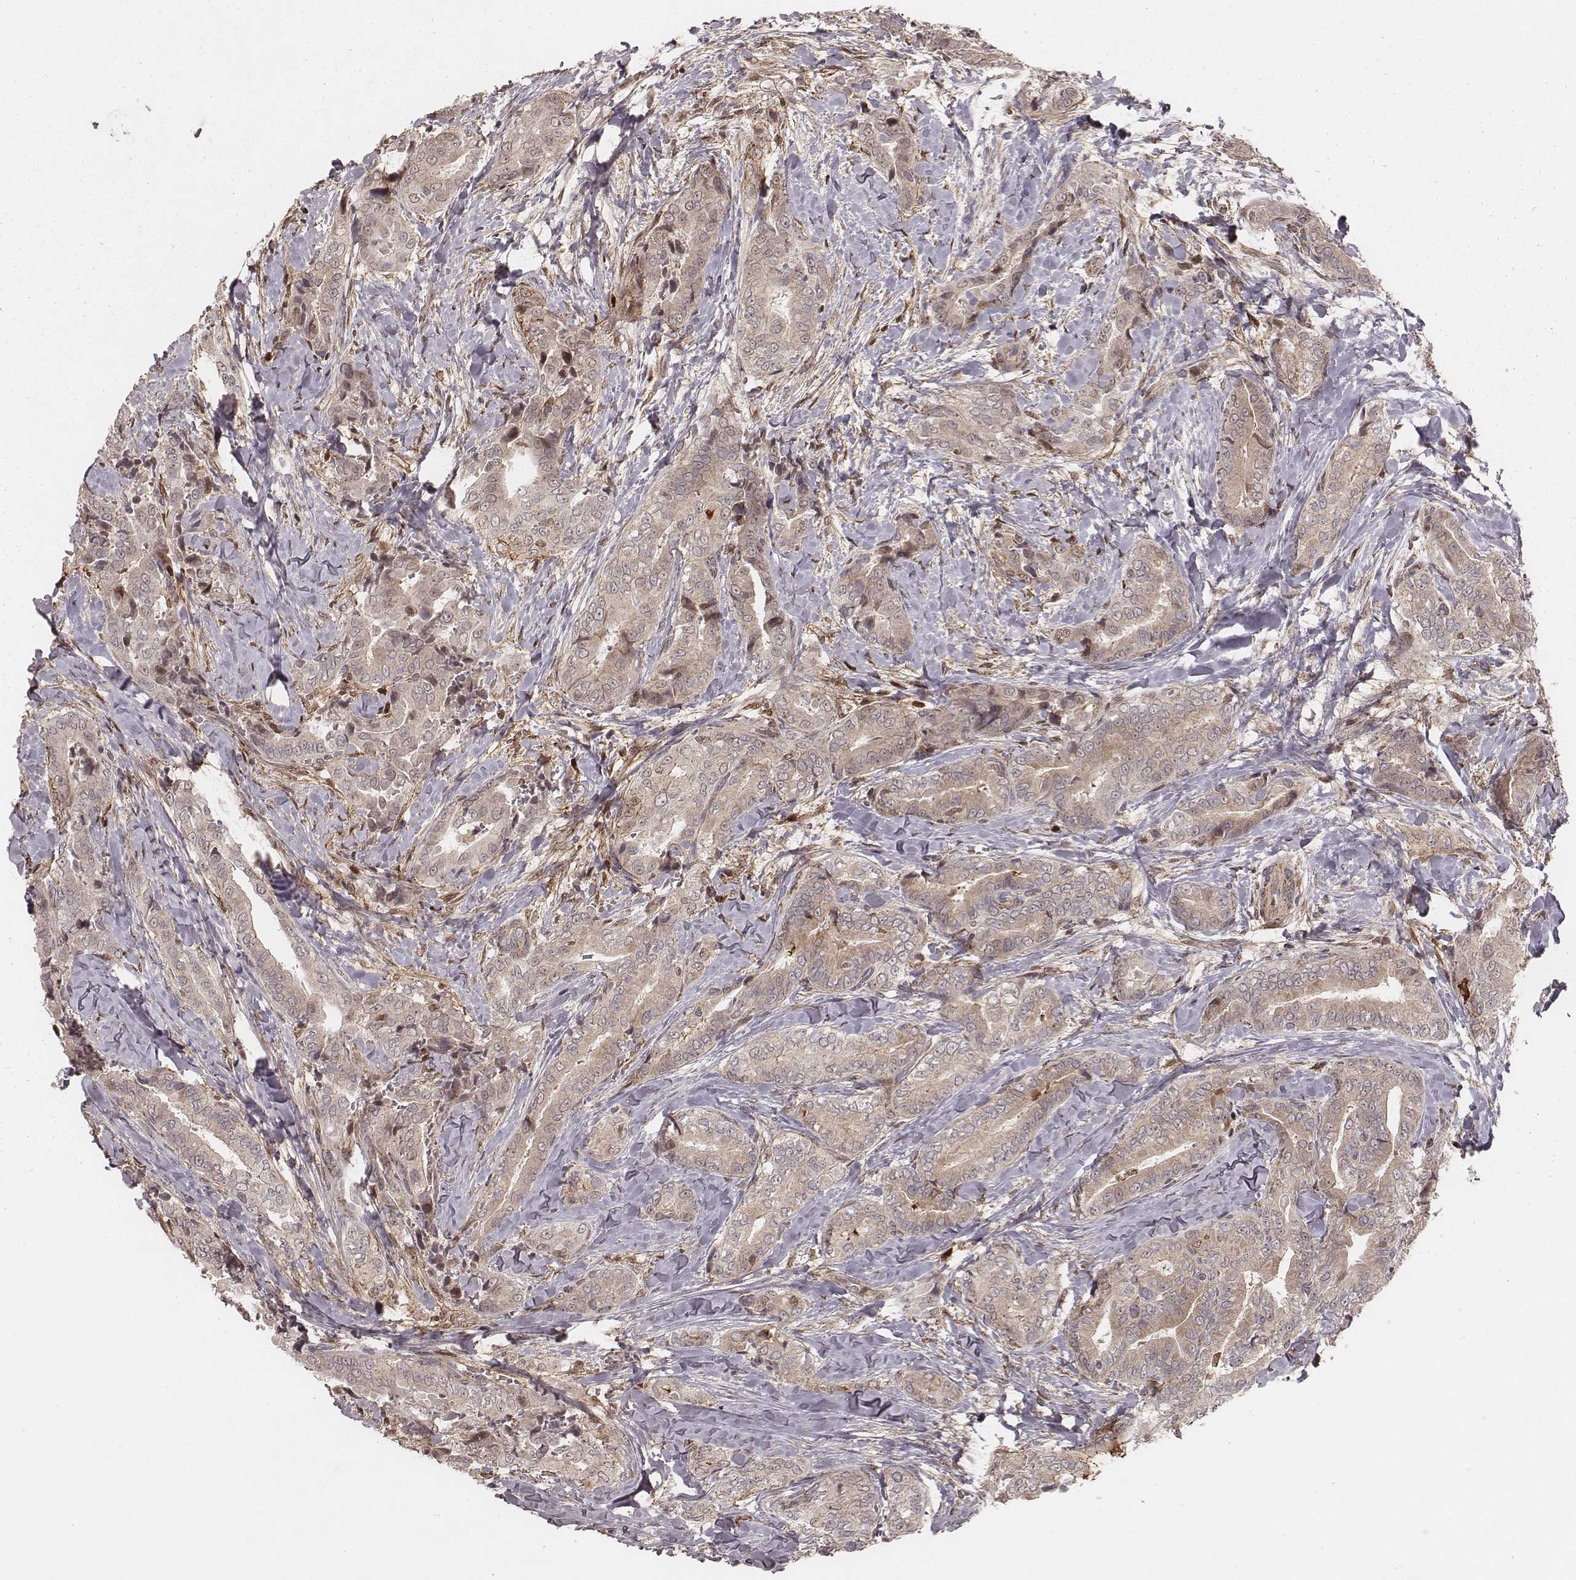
{"staining": {"intensity": "weak", "quantity": "<25%", "location": "cytoplasmic/membranous"}, "tissue": "thyroid cancer", "cell_type": "Tumor cells", "image_type": "cancer", "snomed": [{"axis": "morphology", "description": "Papillary adenocarcinoma, NOS"}, {"axis": "topography", "description": "Thyroid gland"}], "caption": "IHC histopathology image of thyroid cancer stained for a protein (brown), which displays no expression in tumor cells.", "gene": "NDUFA7", "patient": {"sex": "male", "age": 61}}